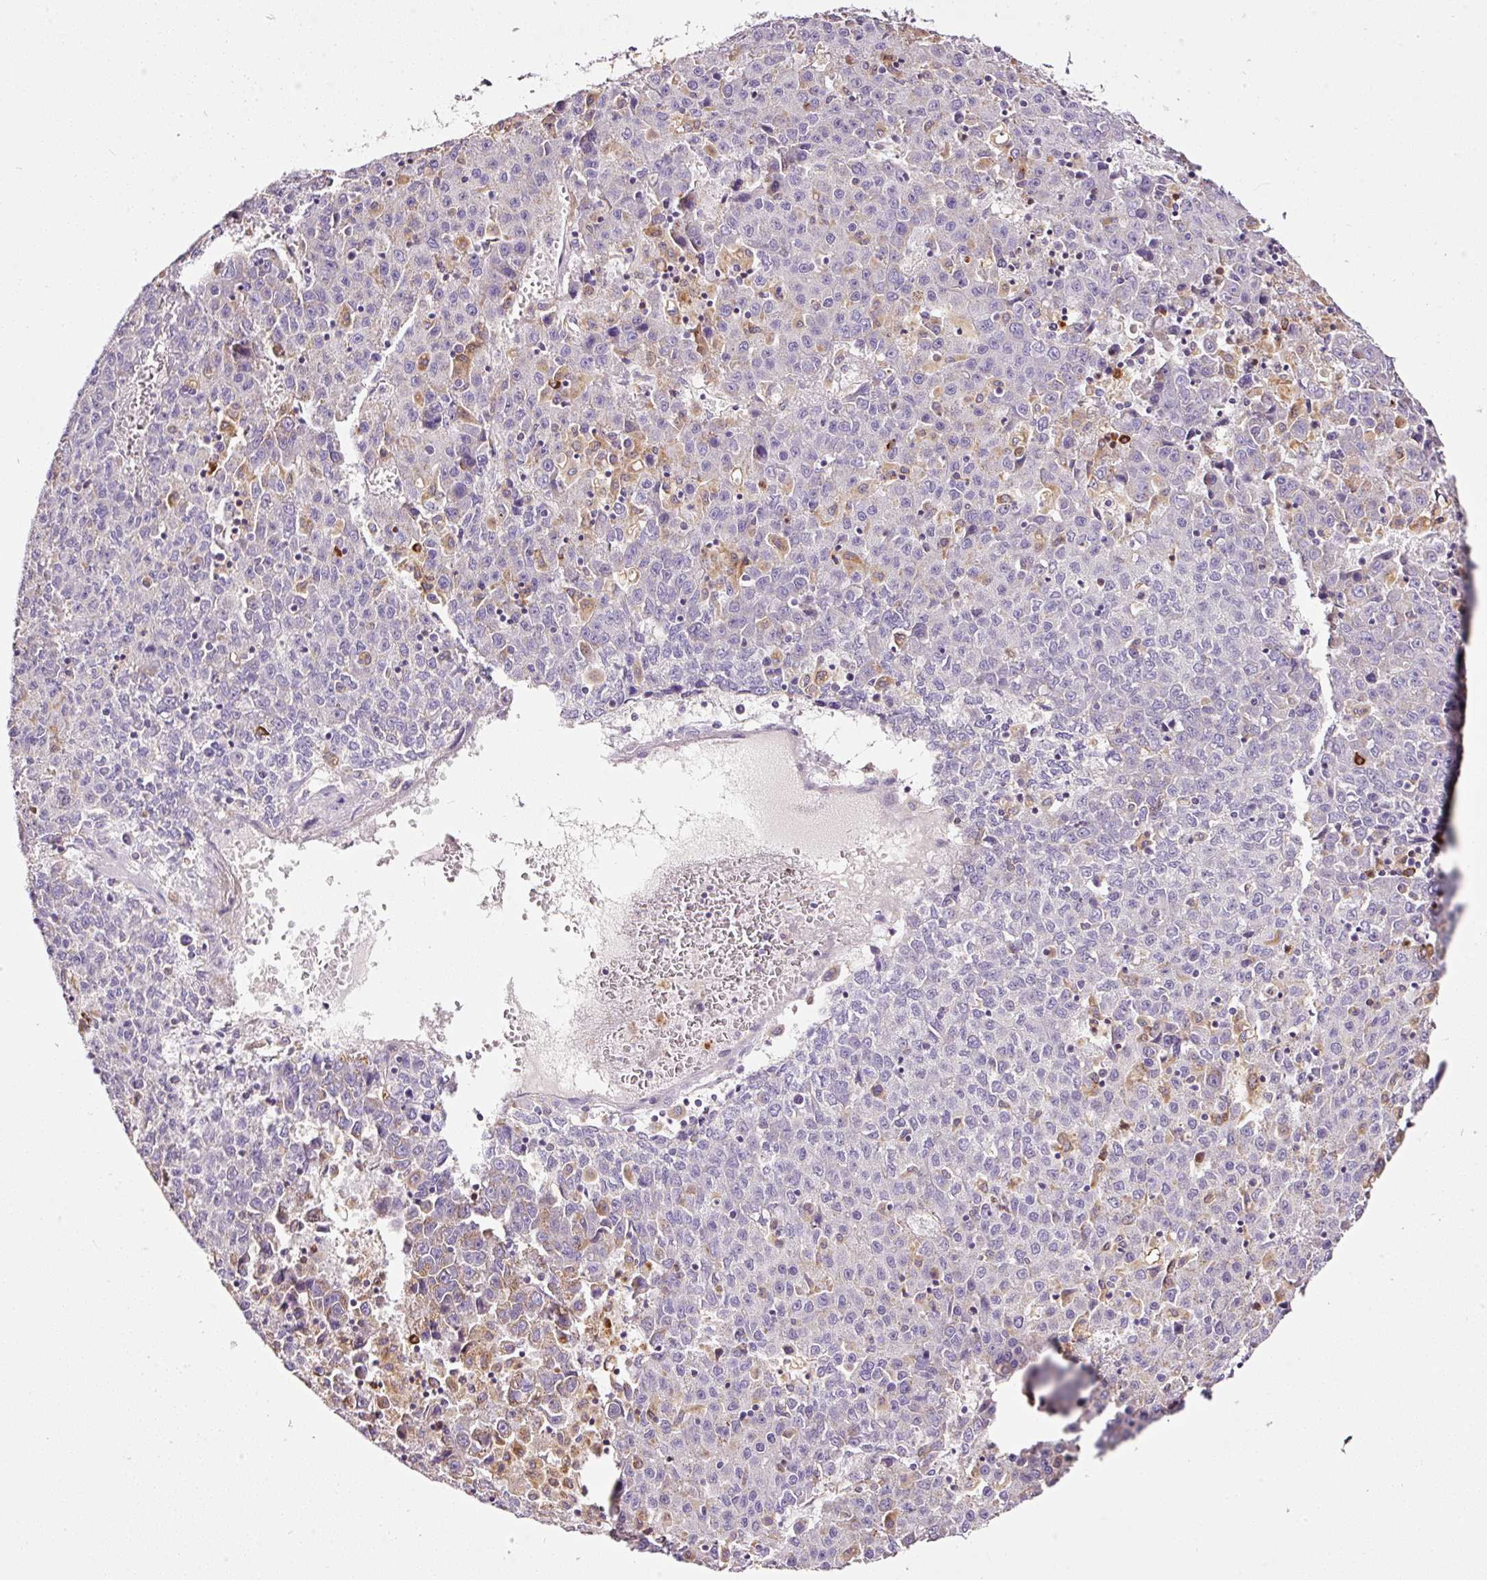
{"staining": {"intensity": "weak", "quantity": "<25%", "location": "cytoplasmic/membranous"}, "tissue": "liver cancer", "cell_type": "Tumor cells", "image_type": "cancer", "snomed": [{"axis": "morphology", "description": "Carcinoma, Hepatocellular, NOS"}, {"axis": "topography", "description": "Liver"}], "caption": "Immunohistochemistry (IHC) photomicrograph of neoplastic tissue: human liver hepatocellular carcinoma stained with DAB shows no significant protein expression in tumor cells.", "gene": "CYB561A3", "patient": {"sex": "female", "age": 53}}